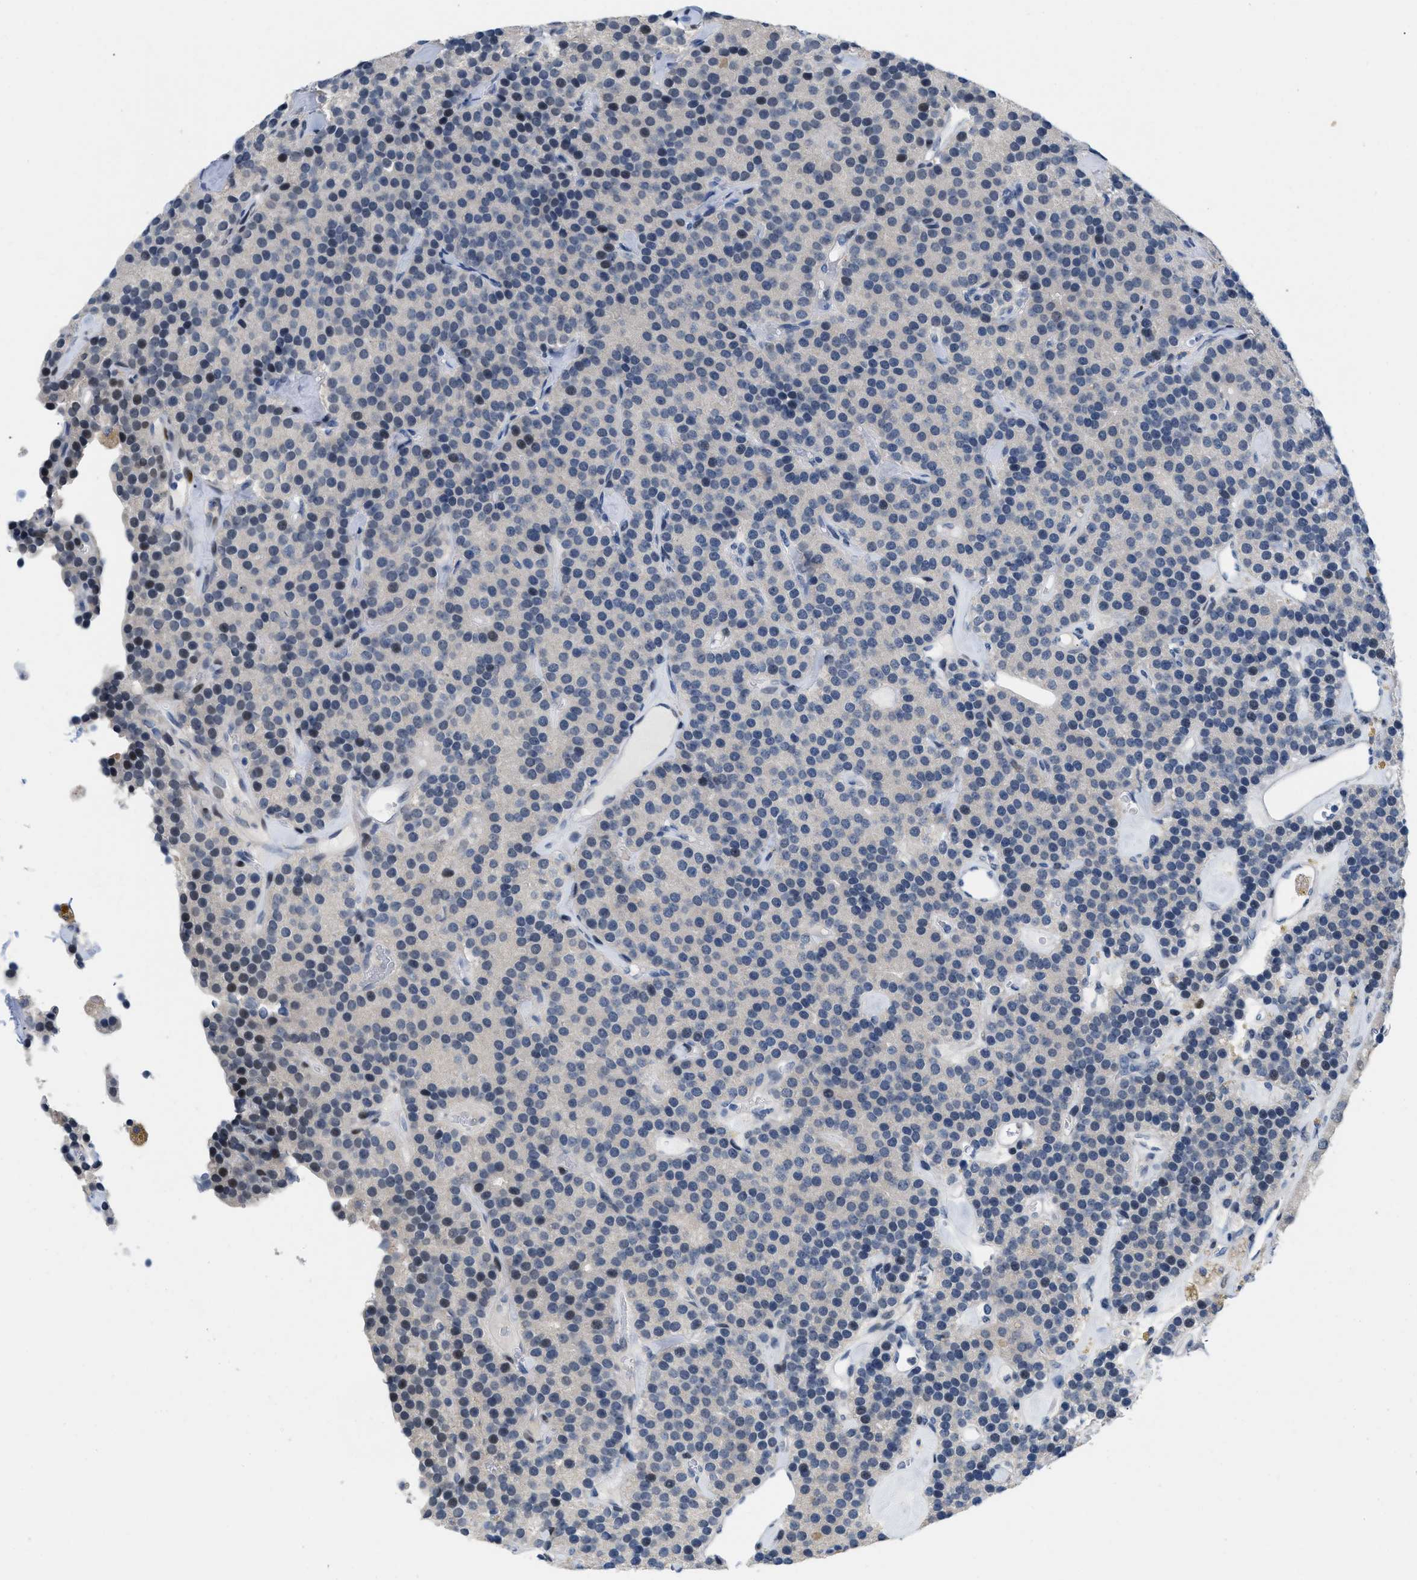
{"staining": {"intensity": "weak", "quantity": "<25%", "location": "nuclear"}, "tissue": "parathyroid gland", "cell_type": "Glandular cells", "image_type": "normal", "snomed": [{"axis": "morphology", "description": "Normal tissue, NOS"}, {"axis": "morphology", "description": "Adenoma, NOS"}, {"axis": "topography", "description": "Parathyroid gland"}], "caption": "Glandular cells are negative for brown protein staining in unremarkable parathyroid gland. Nuclei are stained in blue.", "gene": "NFIX", "patient": {"sex": "female", "age": 86}}